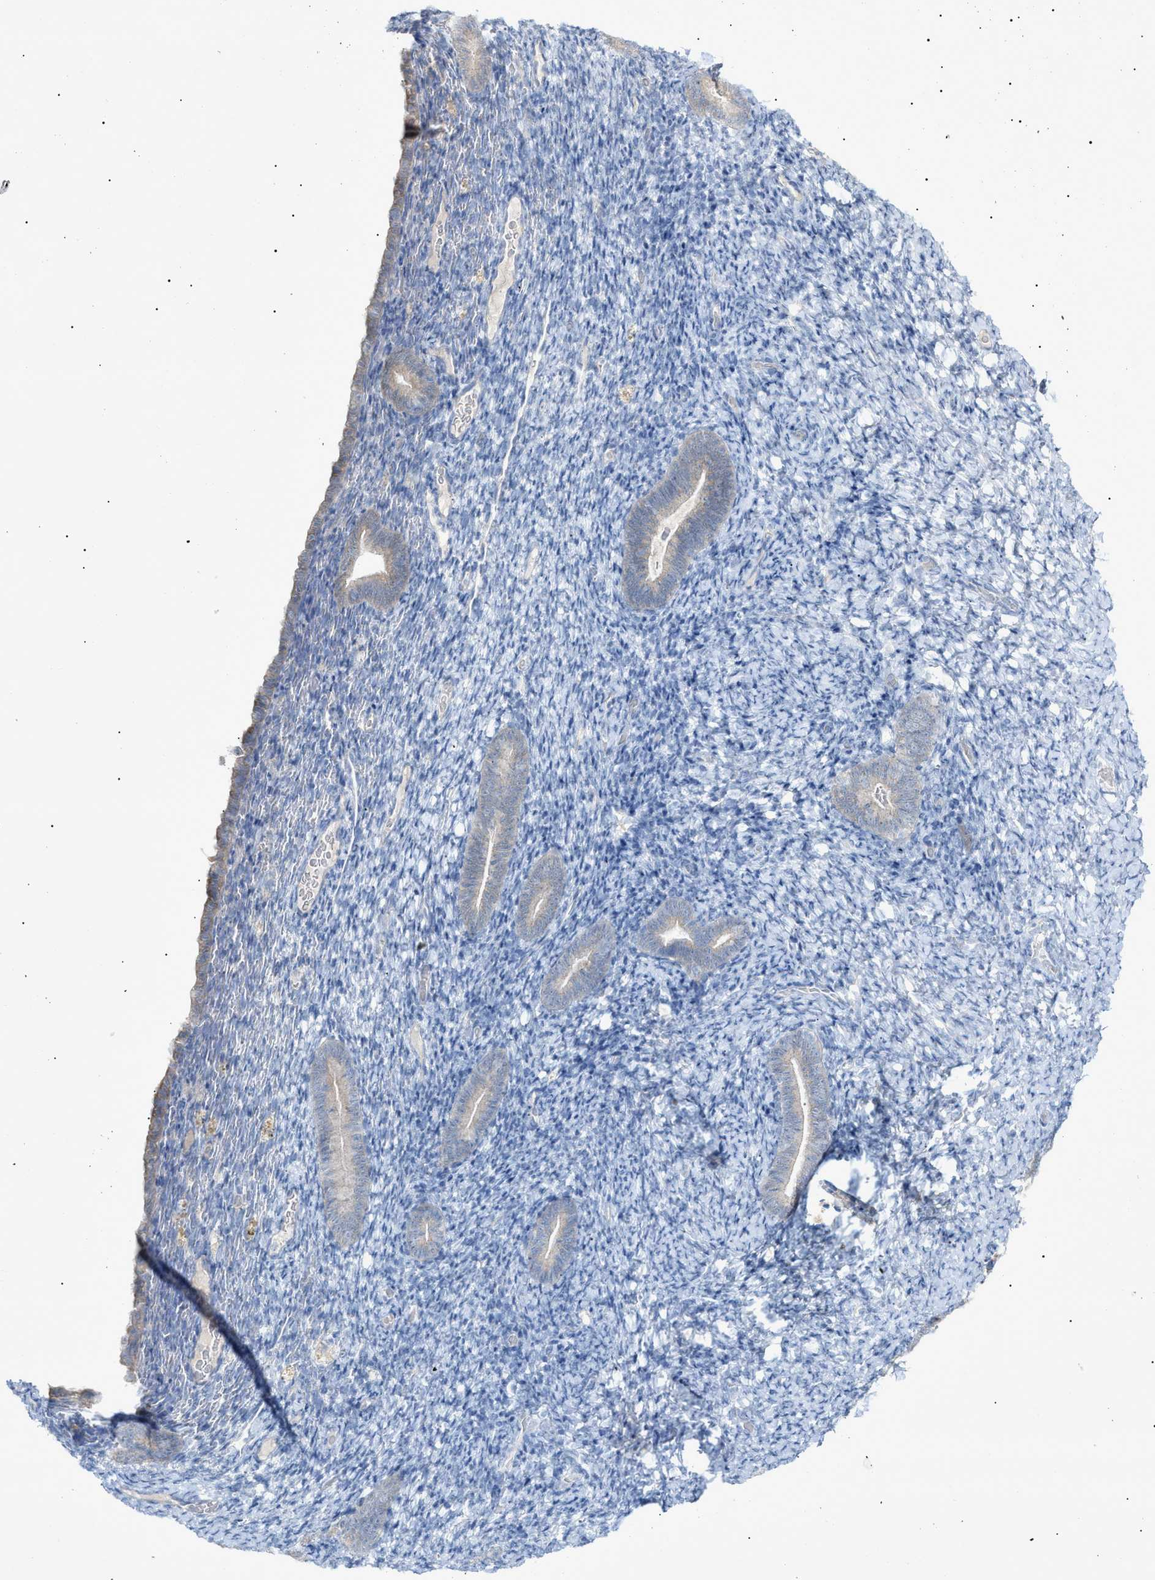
{"staining": {"intensity": "negative", "quantity": "none", "location": "none"}, "tissue": "endometrium", "cell_type": "Cells in endometrial stroma", "image_type": "normal", "snomed": [{"axis": "morphology", "description": "Normal tissue, NOS"}, {"axis": "topography", "description": "Endometrium"}], "caption": "The micrograph demonstrates no staining of cells in endometrial stroma in unremarkable endometrium. (DAB (3,3'-diaminobenzidine) immunohistochemistry visualized using brightfield microscopy, high magnification).", "gene": "SLC25A31", "patient": {"sex": "female", "age": 51}}